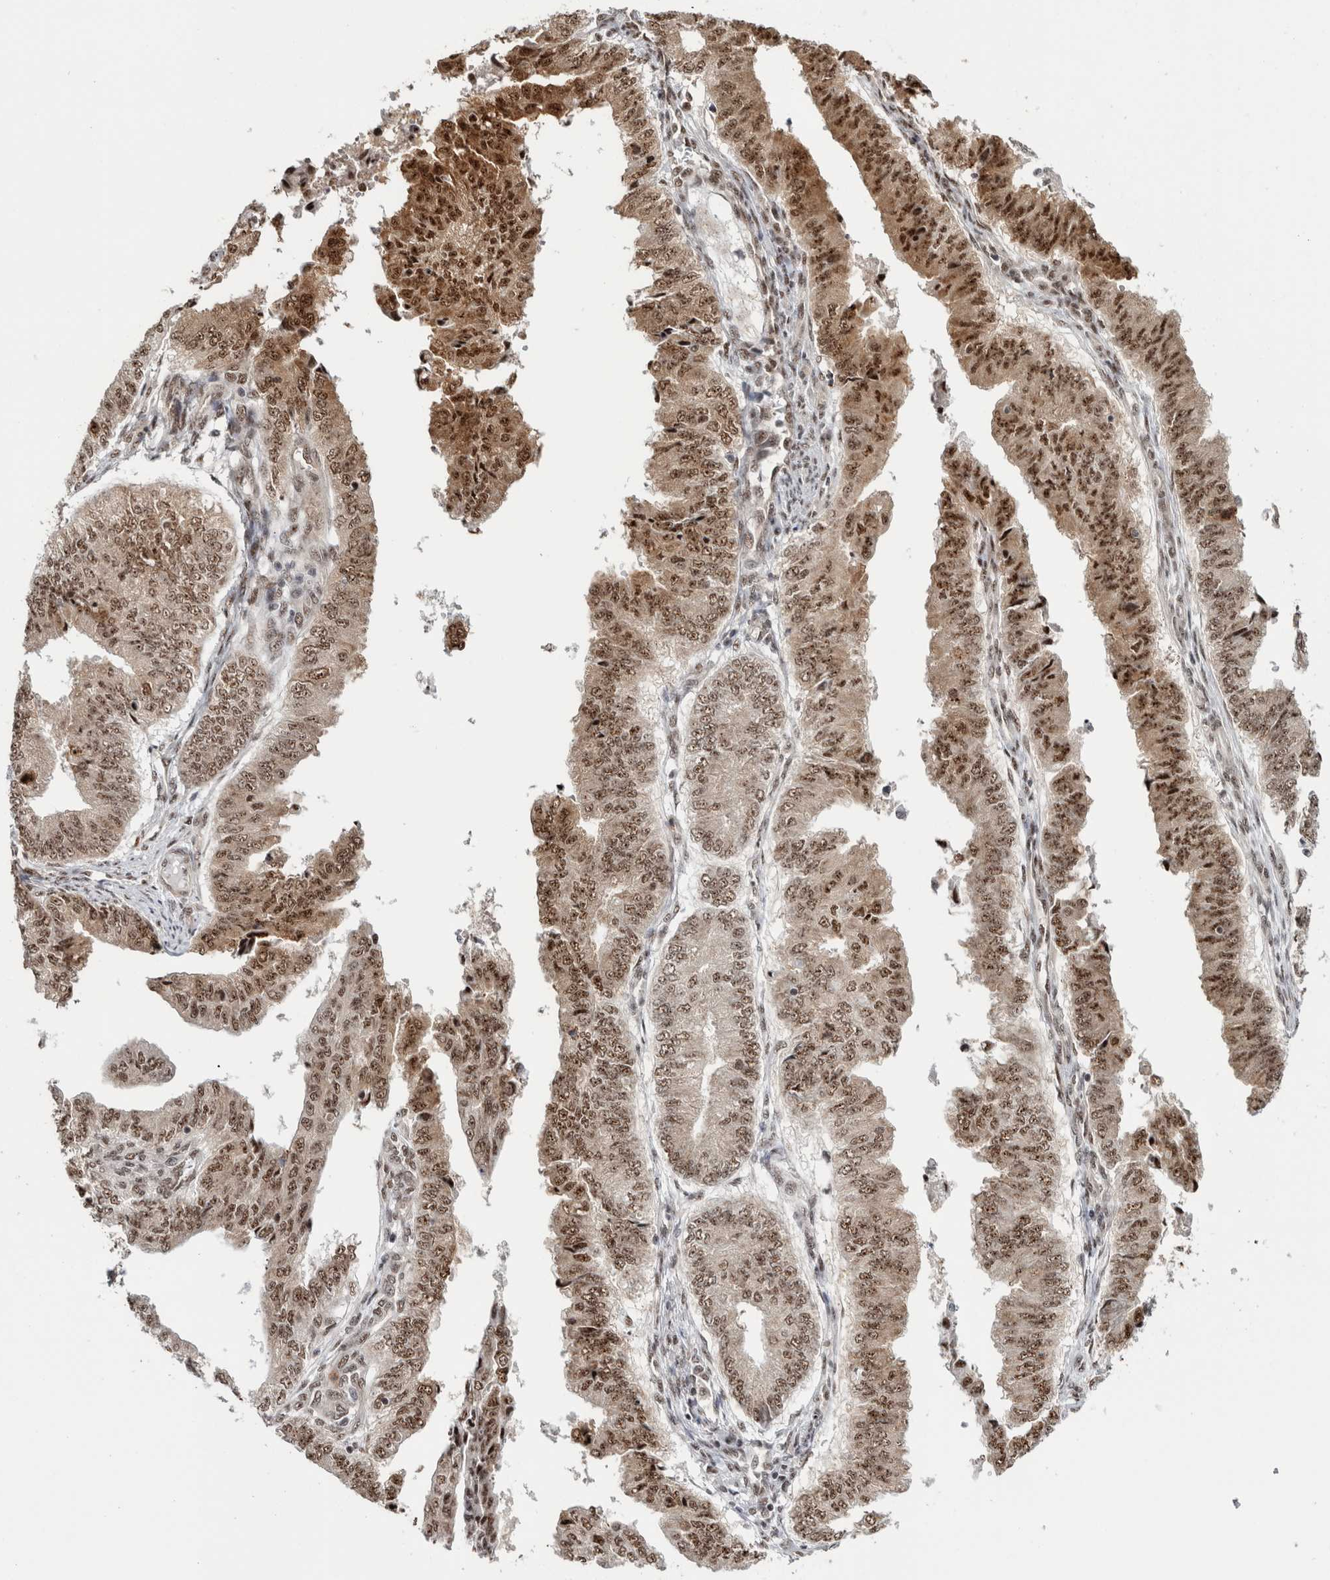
{"staining": {"intensity": "moderate", "quantity": ">75%", "location": "cytoplasmic/membranous,nuclear"}, "tissue": "endometrial cancer", "cell_type": "Tumor cells", "image_type": "cancer", "snomed": [{"axis": "morphology", "description": "Polyp, NOS"}, {"axis": "morphology", "description": "Adenocarcinoma, NOS"}, {"axis": "morphology", "description": "Adenoma, NOS"}, {"axis": "topography", "description": "Endometrium"}], "caption": "Polyp (endometrial) stained with a brown dye exhibits moderate cytoplasmic/membranous and nuclear positive positivity in approximately >75% of tumor cells.", "gene": "MKNK1", "patient": {"sex": "female", "age": 79}}